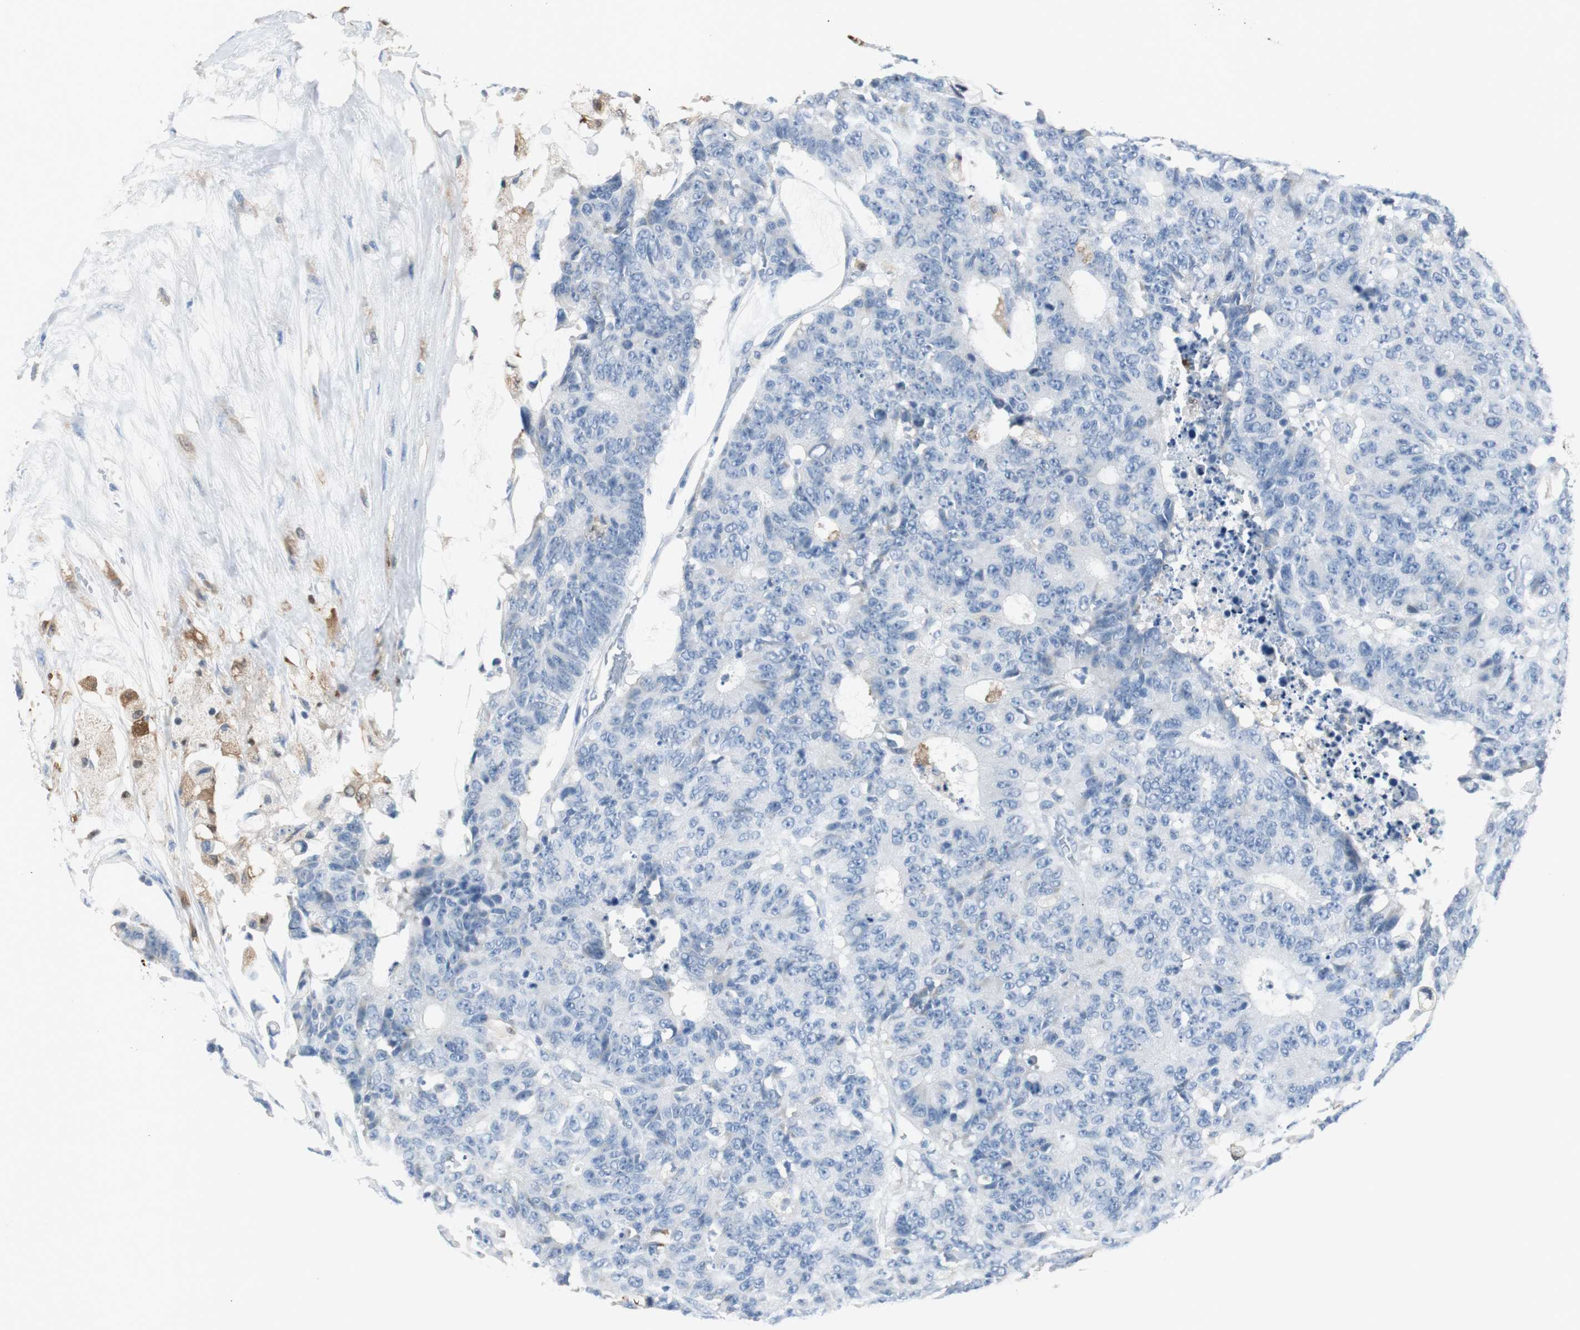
{"staining": {"intensity": "negative", "quantity": "none", "location": "none"}, "tissue": "colorectal cancer", "cell_type": "Tumor cells", "image_type": "cancer", "snomed": [{"axis": "morphology", "description": "Adenocarcinoma, NOS"}, {"axis": "topography", "description": "Colon"}], "caption": "Immunohistochemistry (IHC) image of neoplastic tissue: human colorectal adenocarcinoma stained with DAB displays no significant protein positivity in tumor cells.", "gene": "FBP1", "patient": {"sex": "female", "age": 86}}